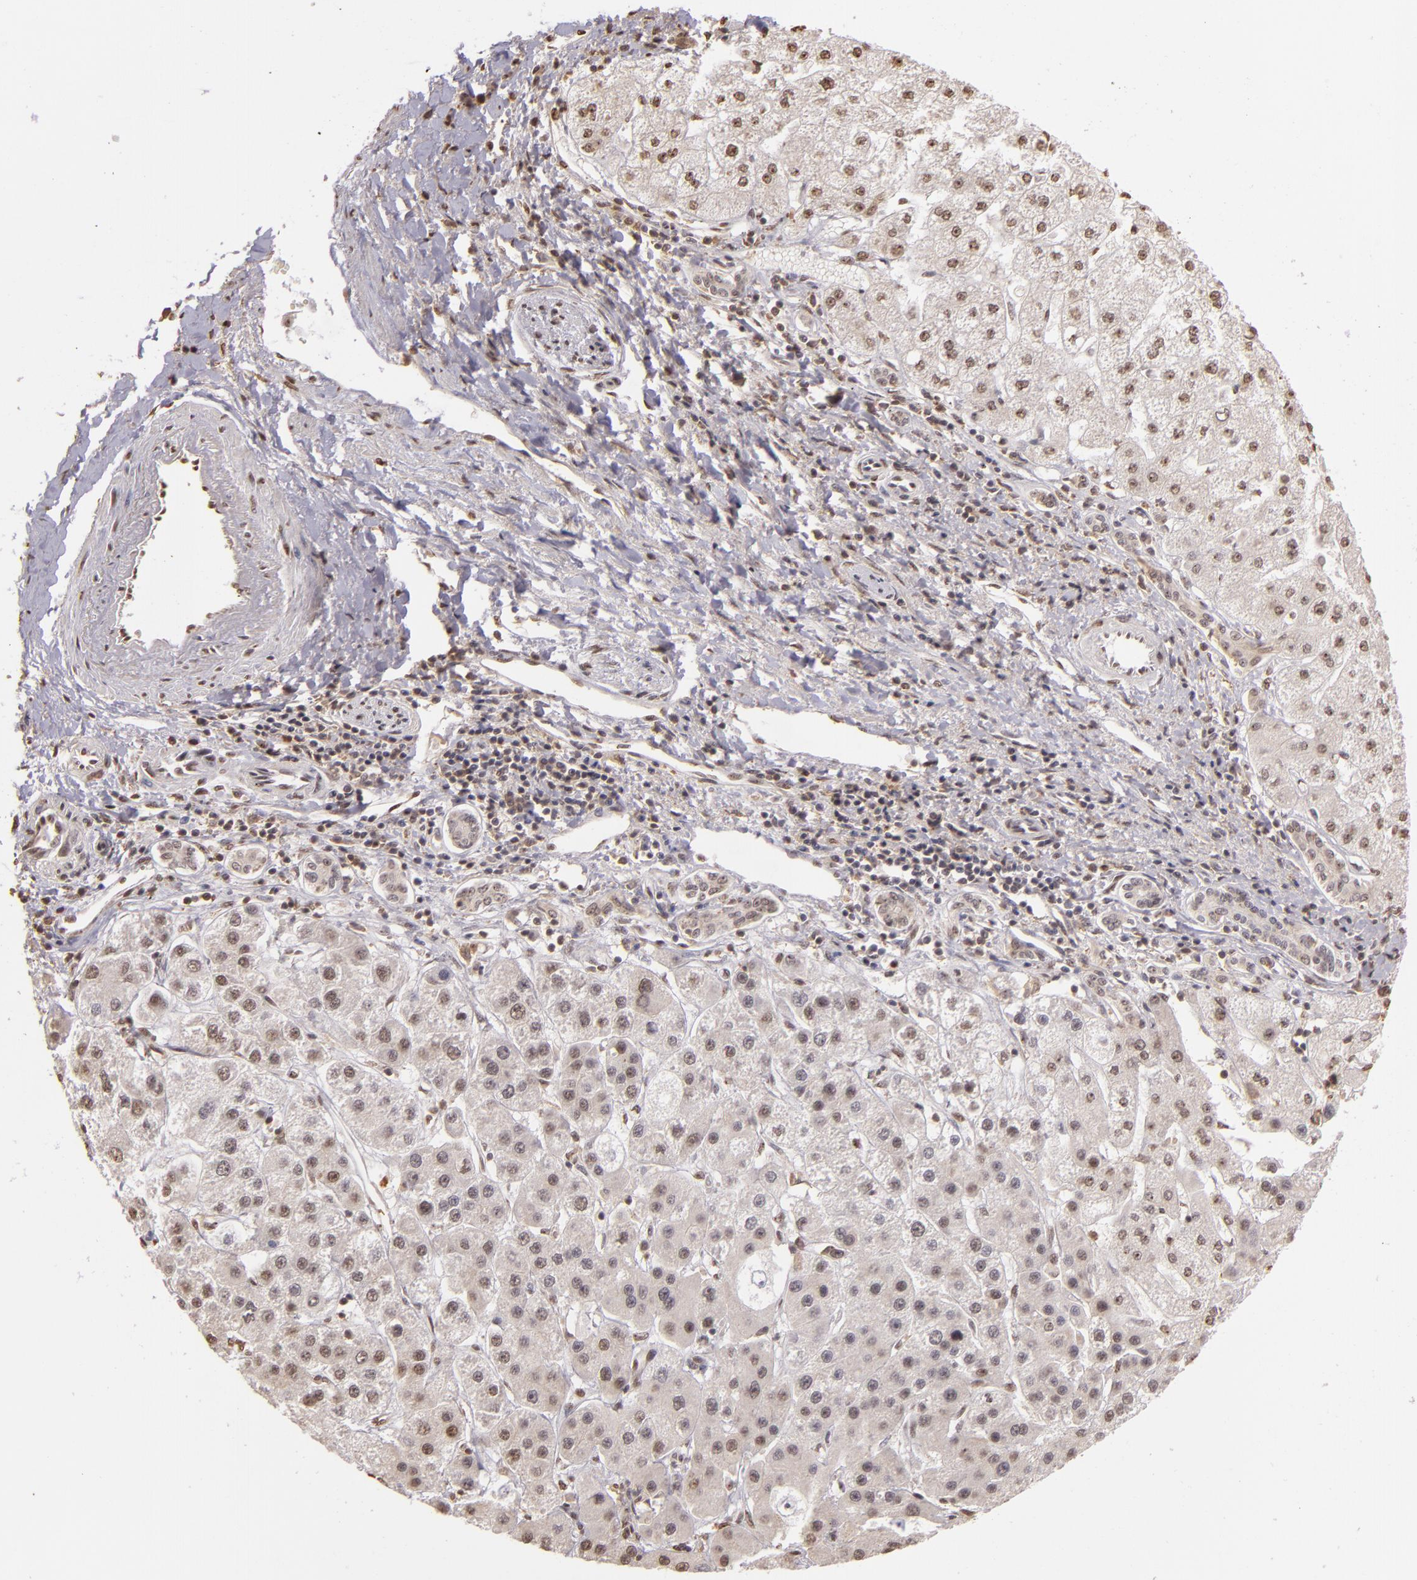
{"staining": {"intensity": "negative", "quantity": "none", "location": "none"}, "tissue": "liver cancer", "cell_type": "Tumor cells", "image_type": "cancer", "snomed": [{"axis": "morphology", "description": "Carcinoma, Hepatocellular, NOS"}, {"axis": "topography", "description": "Liver"}], "caption": "The IHC micrograph has no significant expression in tumor cells of liver cancer (hepatocellular carcinoma) tissue.", "gene": "ARPC2", "patient": {"sex": "female", "age": 85}}